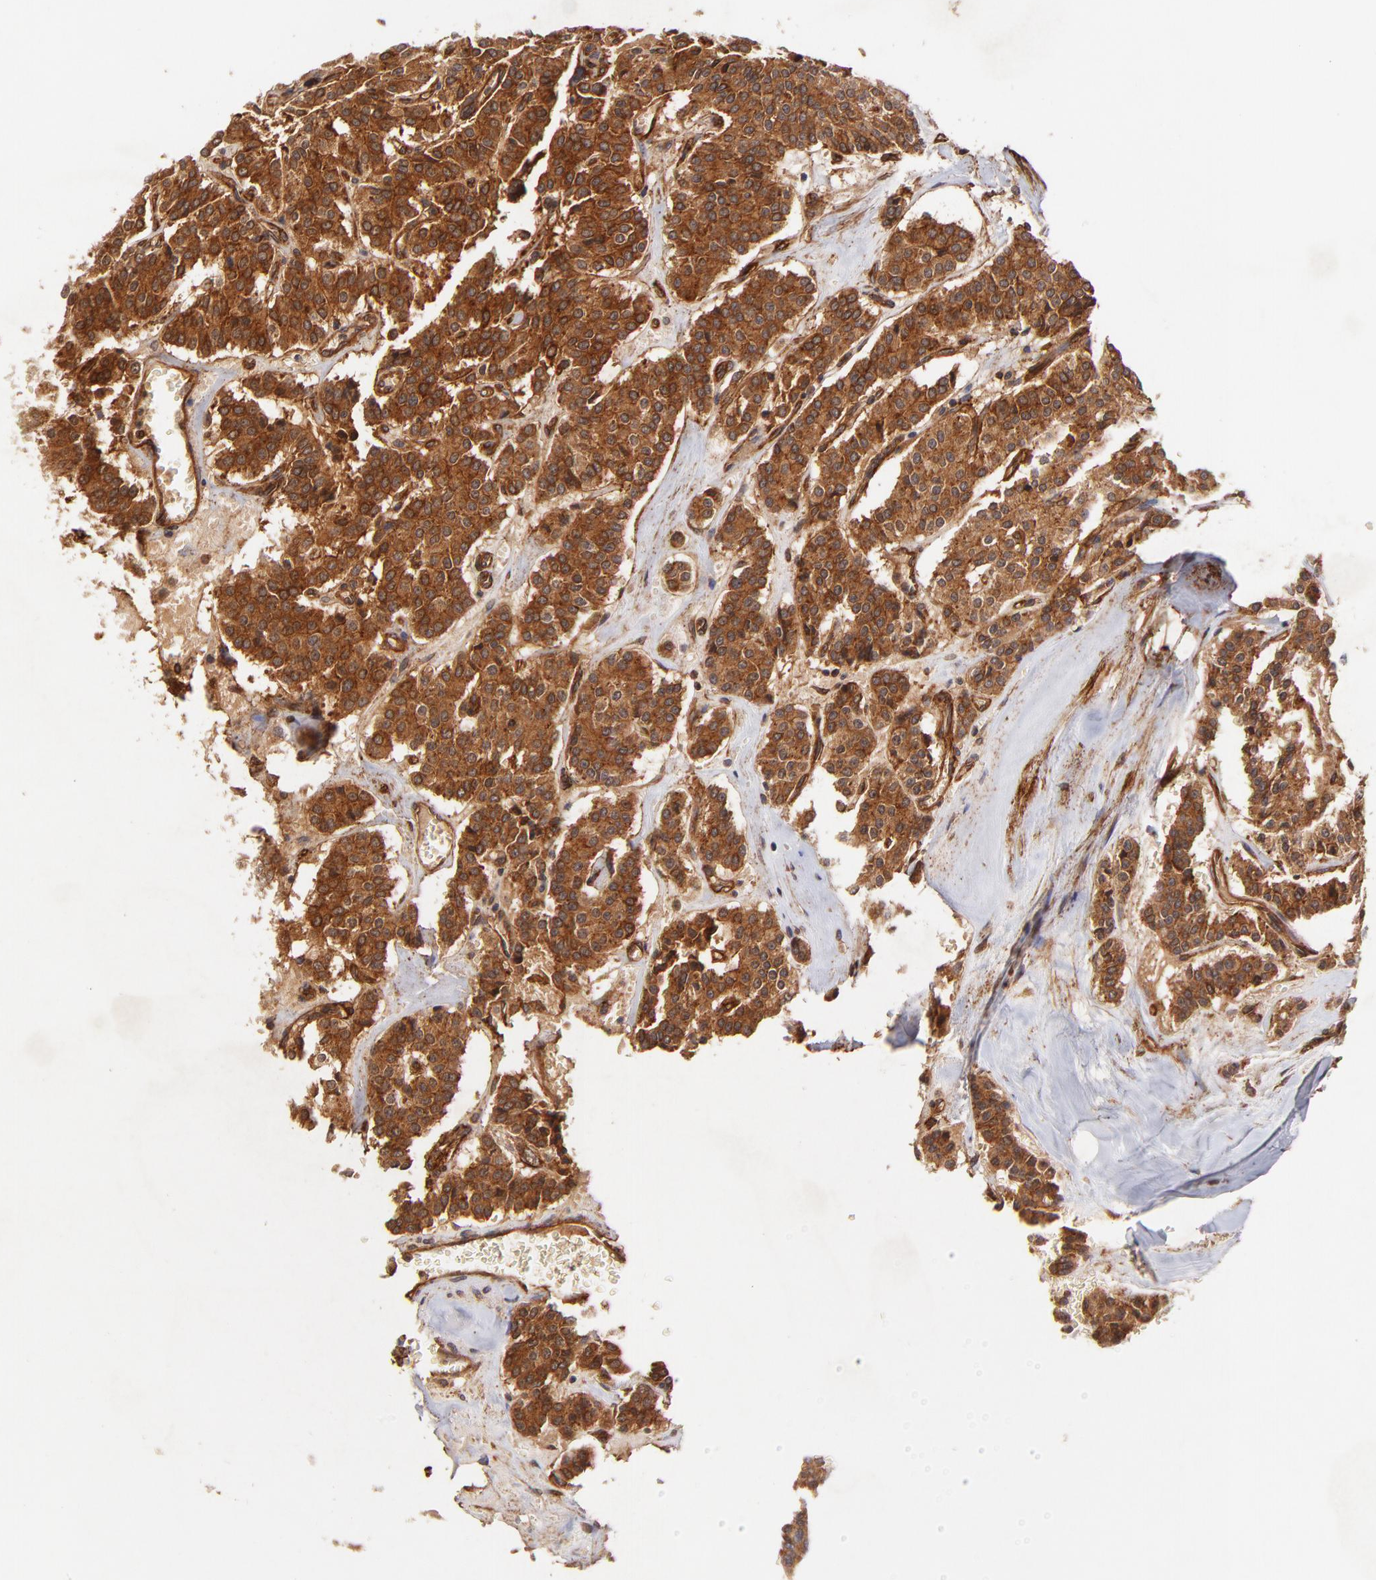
{"staining": {"intensity": "strong", "quantity": ">75%", "location": "cytoplasmic/membranous"}, "tissue": "carcinoid", "cell_type": "Tumor cells", "image_type": "cancer", "snomed": [{"axis": "morphology", "description": "Carcinoid, malignant, NOS"}, {"axis": "topography", "description": "Bronchus"}], "caption": "Carcinoid was stained to show a protein in brown. There is high levels of strong cytoplasmic/membranous staining in about >75% of tumor cells.", "gene": "ITGB1", "patient": {"sex": "male", "age": 55}}